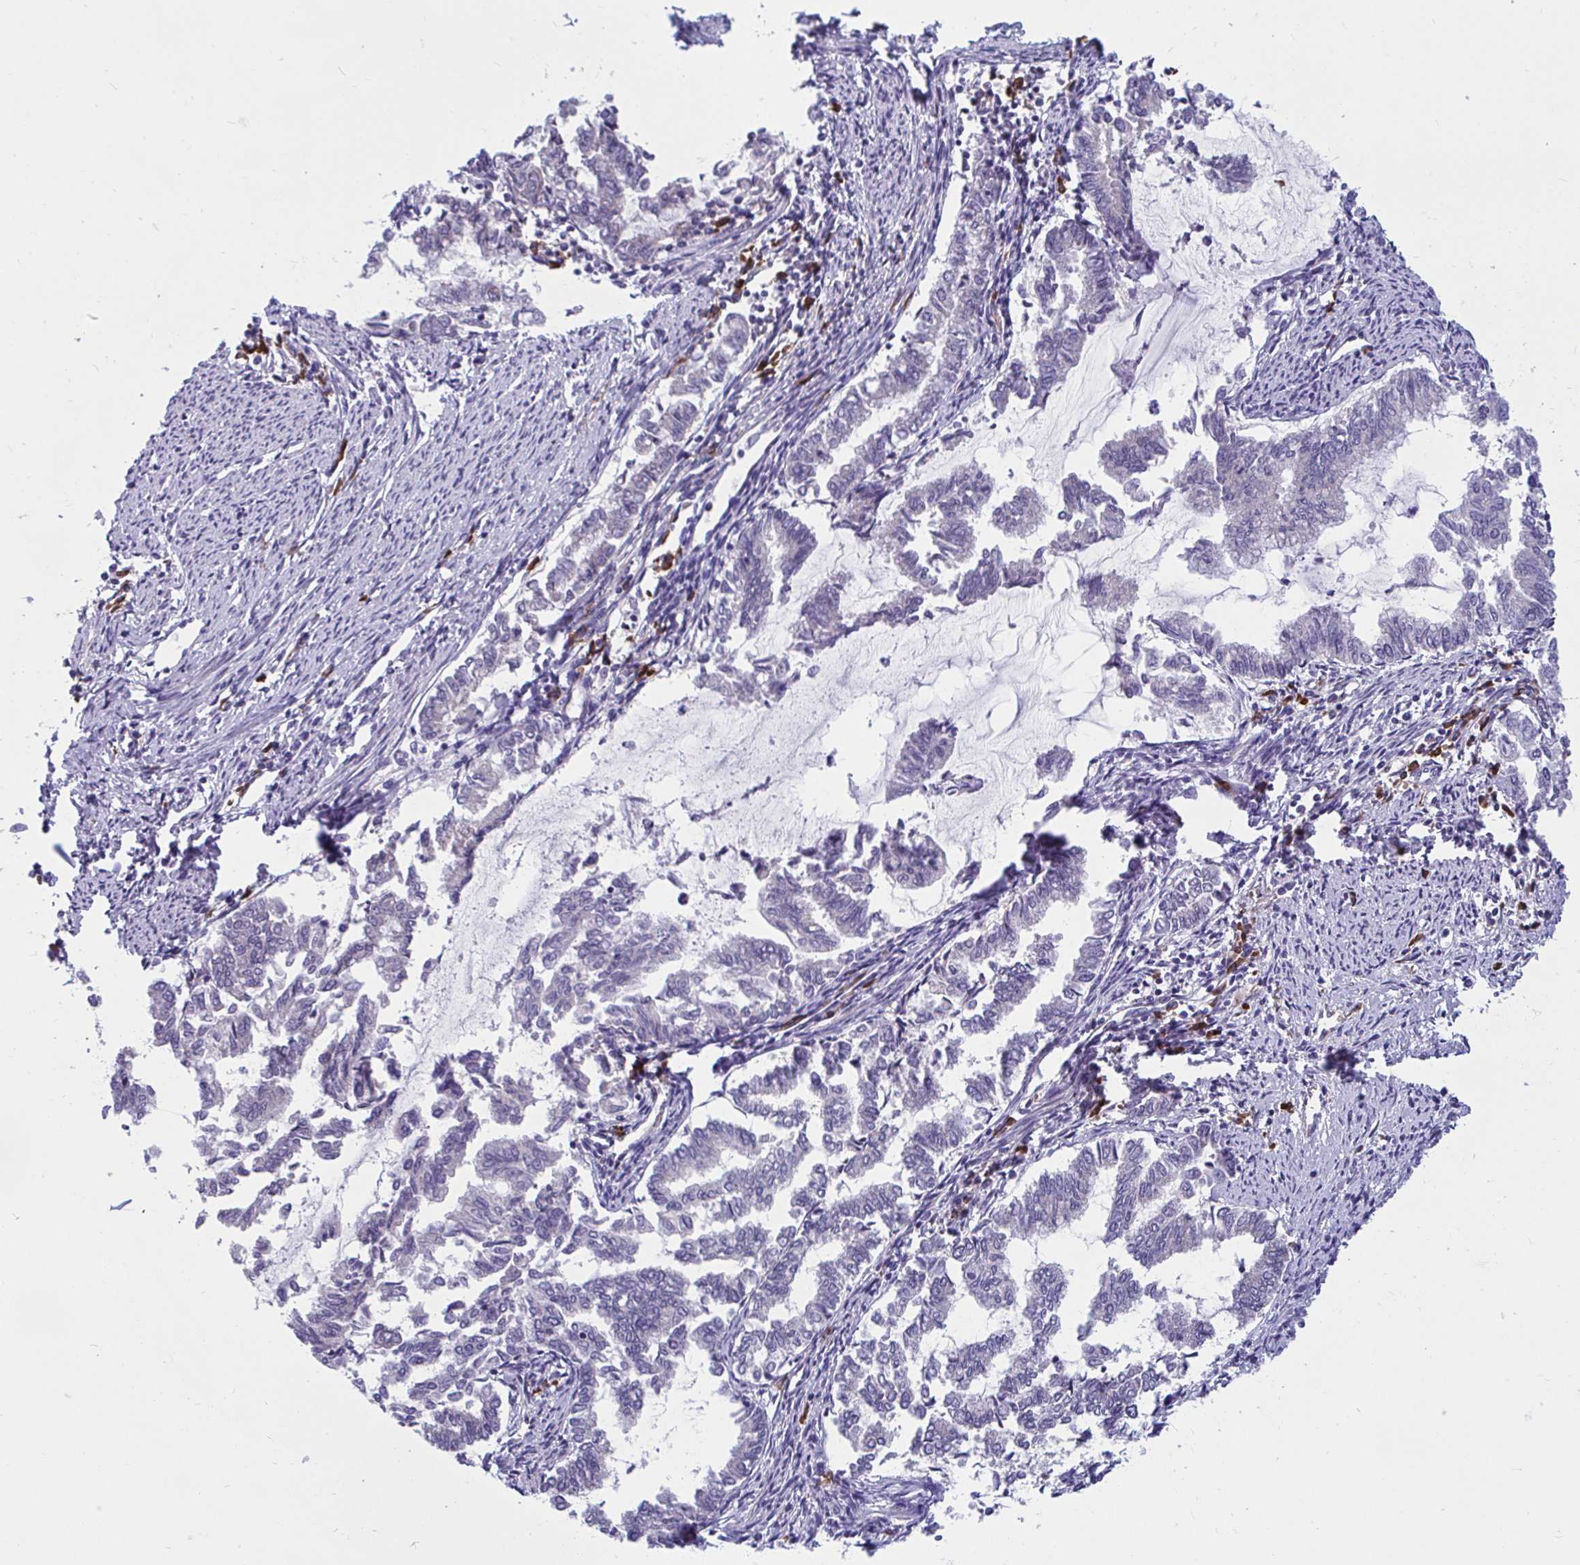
{"staining": {"intensity": "negative", "quantity": "none", "location": "none"}, "tissue": "endometrial cancer", "cell_type": "Tumor cells", "image_type": "cancer", "snomed": [{"axis": "morphology", "description": "Adenocarcinoma, NOS"}, {"axis": "topography", "description": "Endometrium"}], "caption": "Immunohistochemistry image of neoplastic tissue: adenocarcinoma (endometrial) stained with DAB shows no significant protein staining in tumor cells.", "gene": "WBP1", "patient": {"sex": "female", "age": 79}}